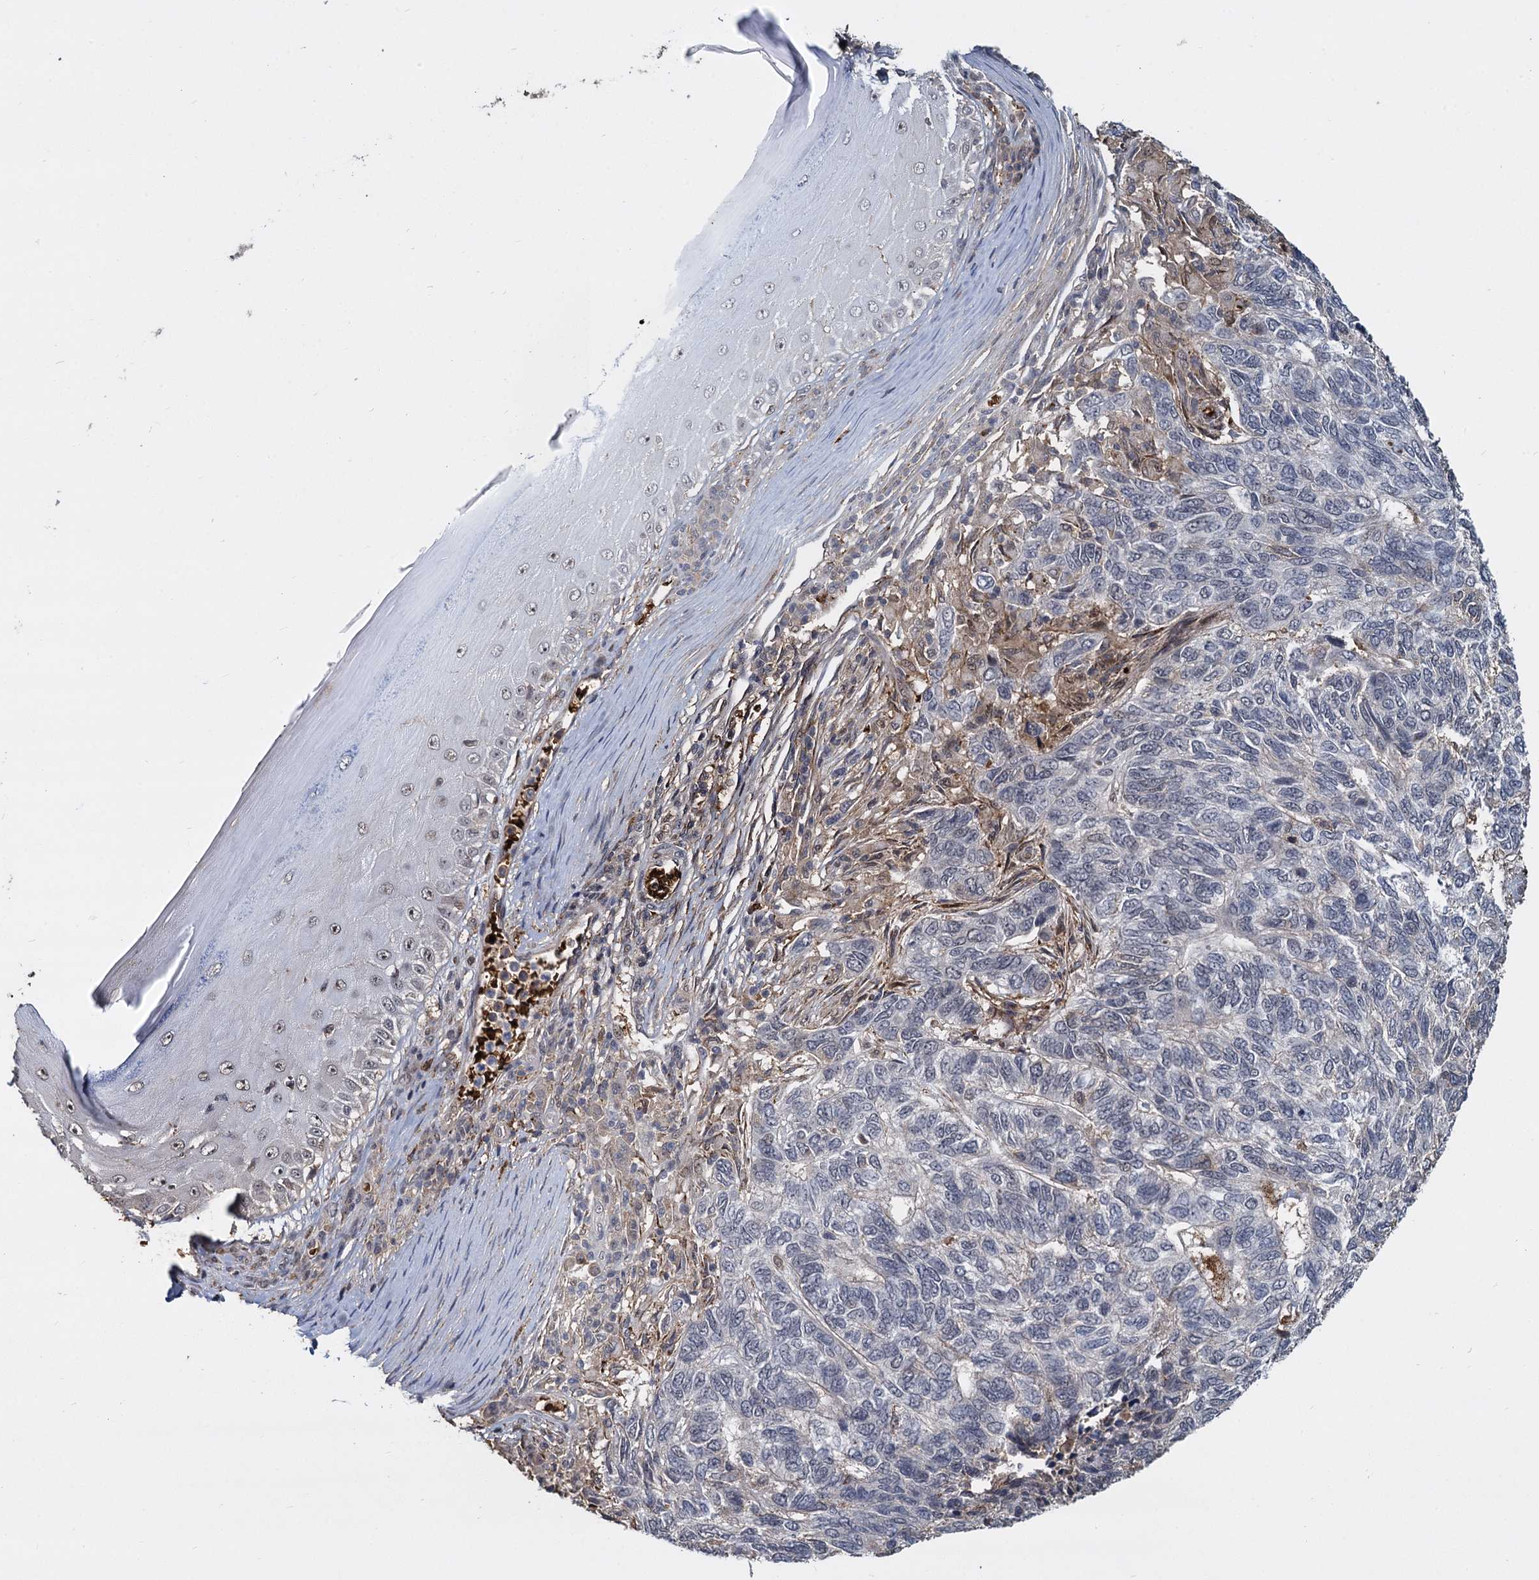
{"staining": {"intensity": "negative", "quantity": "none", "location": "none"}, "tissue": "skin cancer", "cell_type": "Tumor cells", "image_type": "cancer", "snomed": [{"axis": "morphology", "description": "Basal cell carcinoma"}, {"axis": "topography", "description": "Skin"}], "caption": "A high-resolution photomicrograph shows IHC staining of skin cancer, which exhibits no significant positivity in tumor cells.", "gene": "FANCI", "patient": {"sex": "female", "age": 65}}